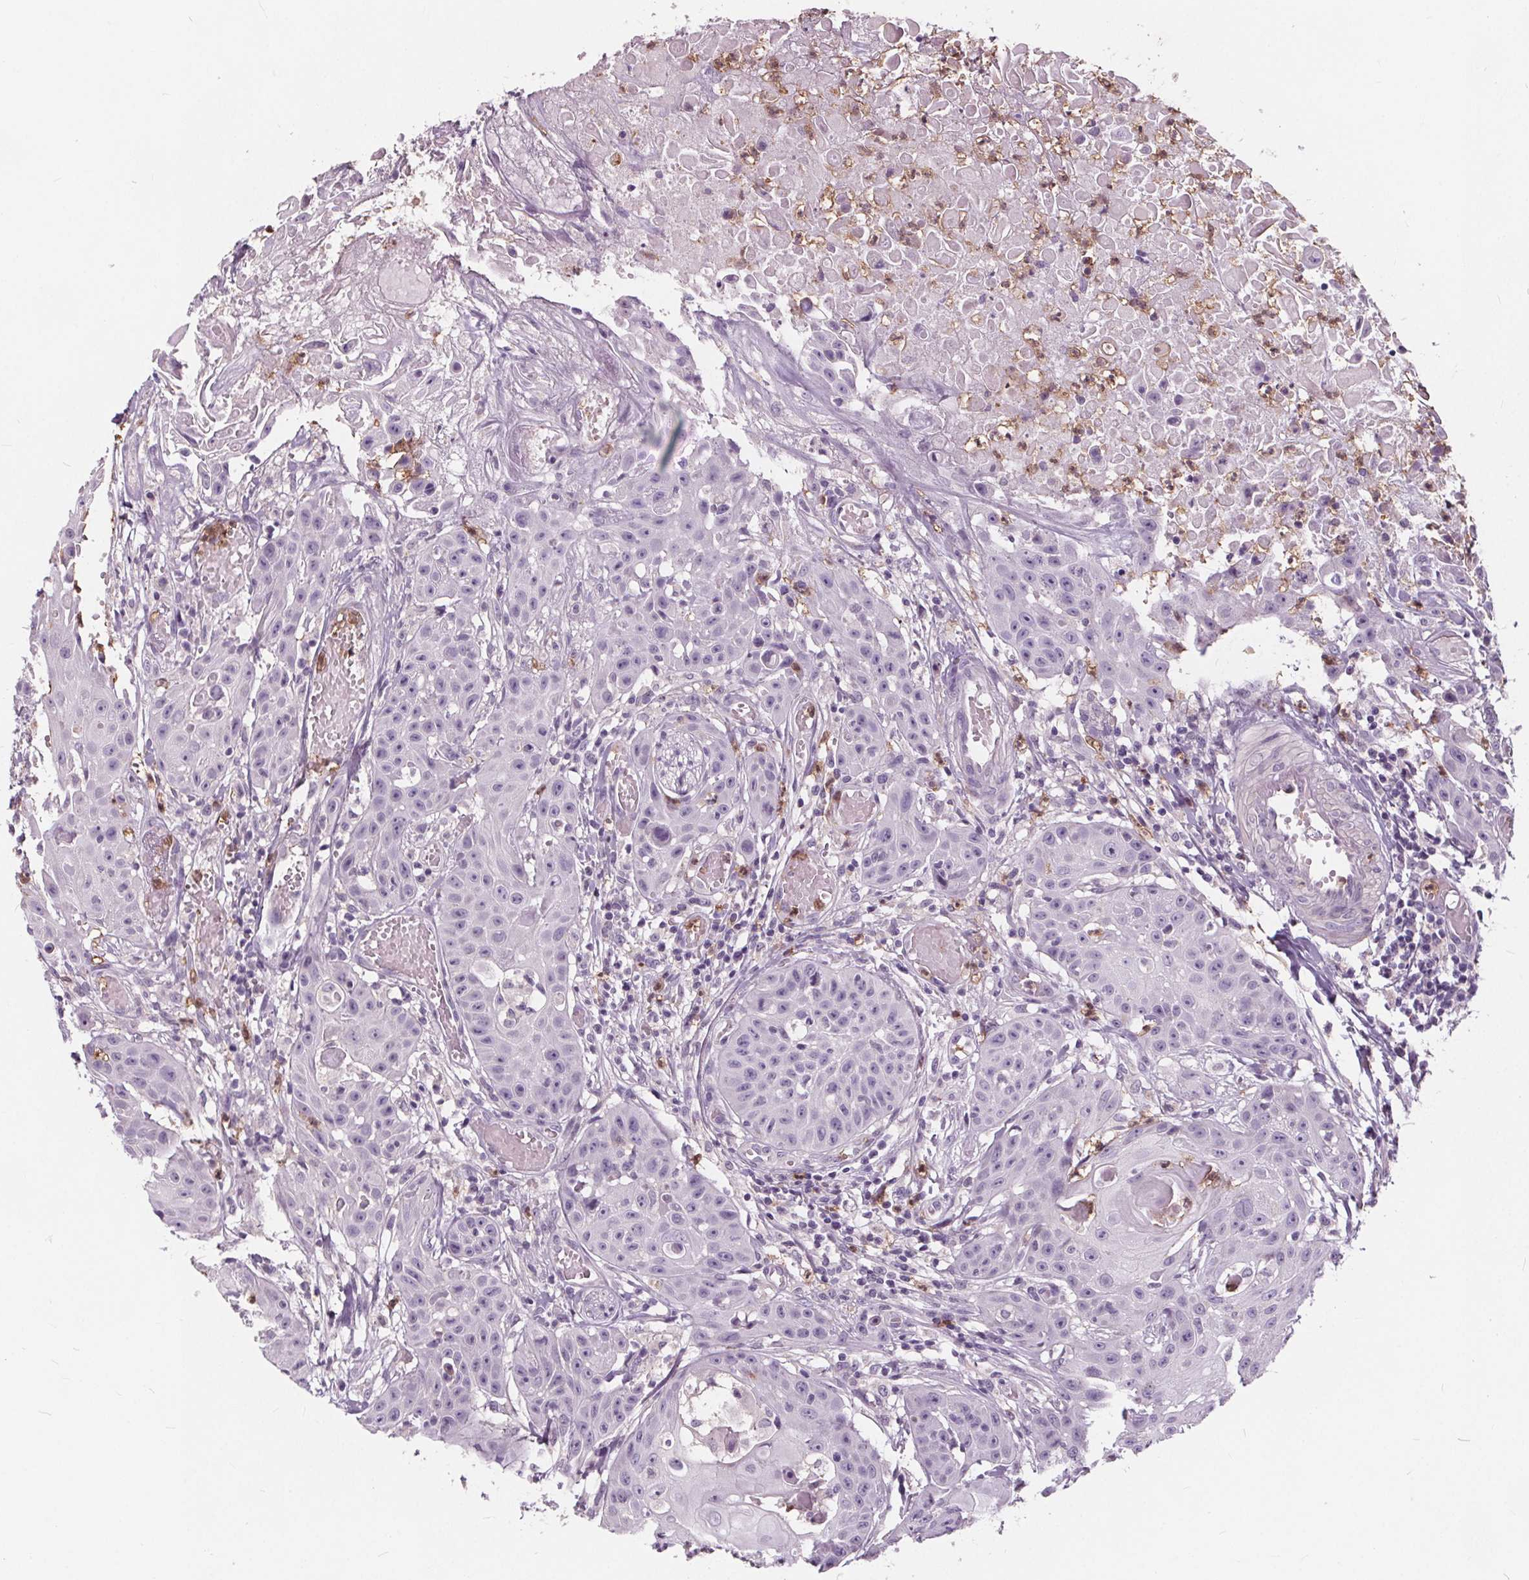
{"staining": {"intensity": "negative", "quantity": "none", "location": "none"}, "tissue": "head and neck cancer", "cell_type": "Tumor cells", "image_type": "cancer", "snomed": [{"axis": "morphology", "description": "Squamous cell carcinoma, NOS"}, {"axis": "topography", "description": "Oral tissue"}, {"axis": "topography", "description": "Head-Neck"}], "caption": "Immunohistochemistry (IHC) micrograph of neoplastic tissue: head and neck cancer stained with DAB reveals no significant protein positivity in tumor cells.", "gene": "HAAO", "patient": {"sex": "female", "age": 55}}